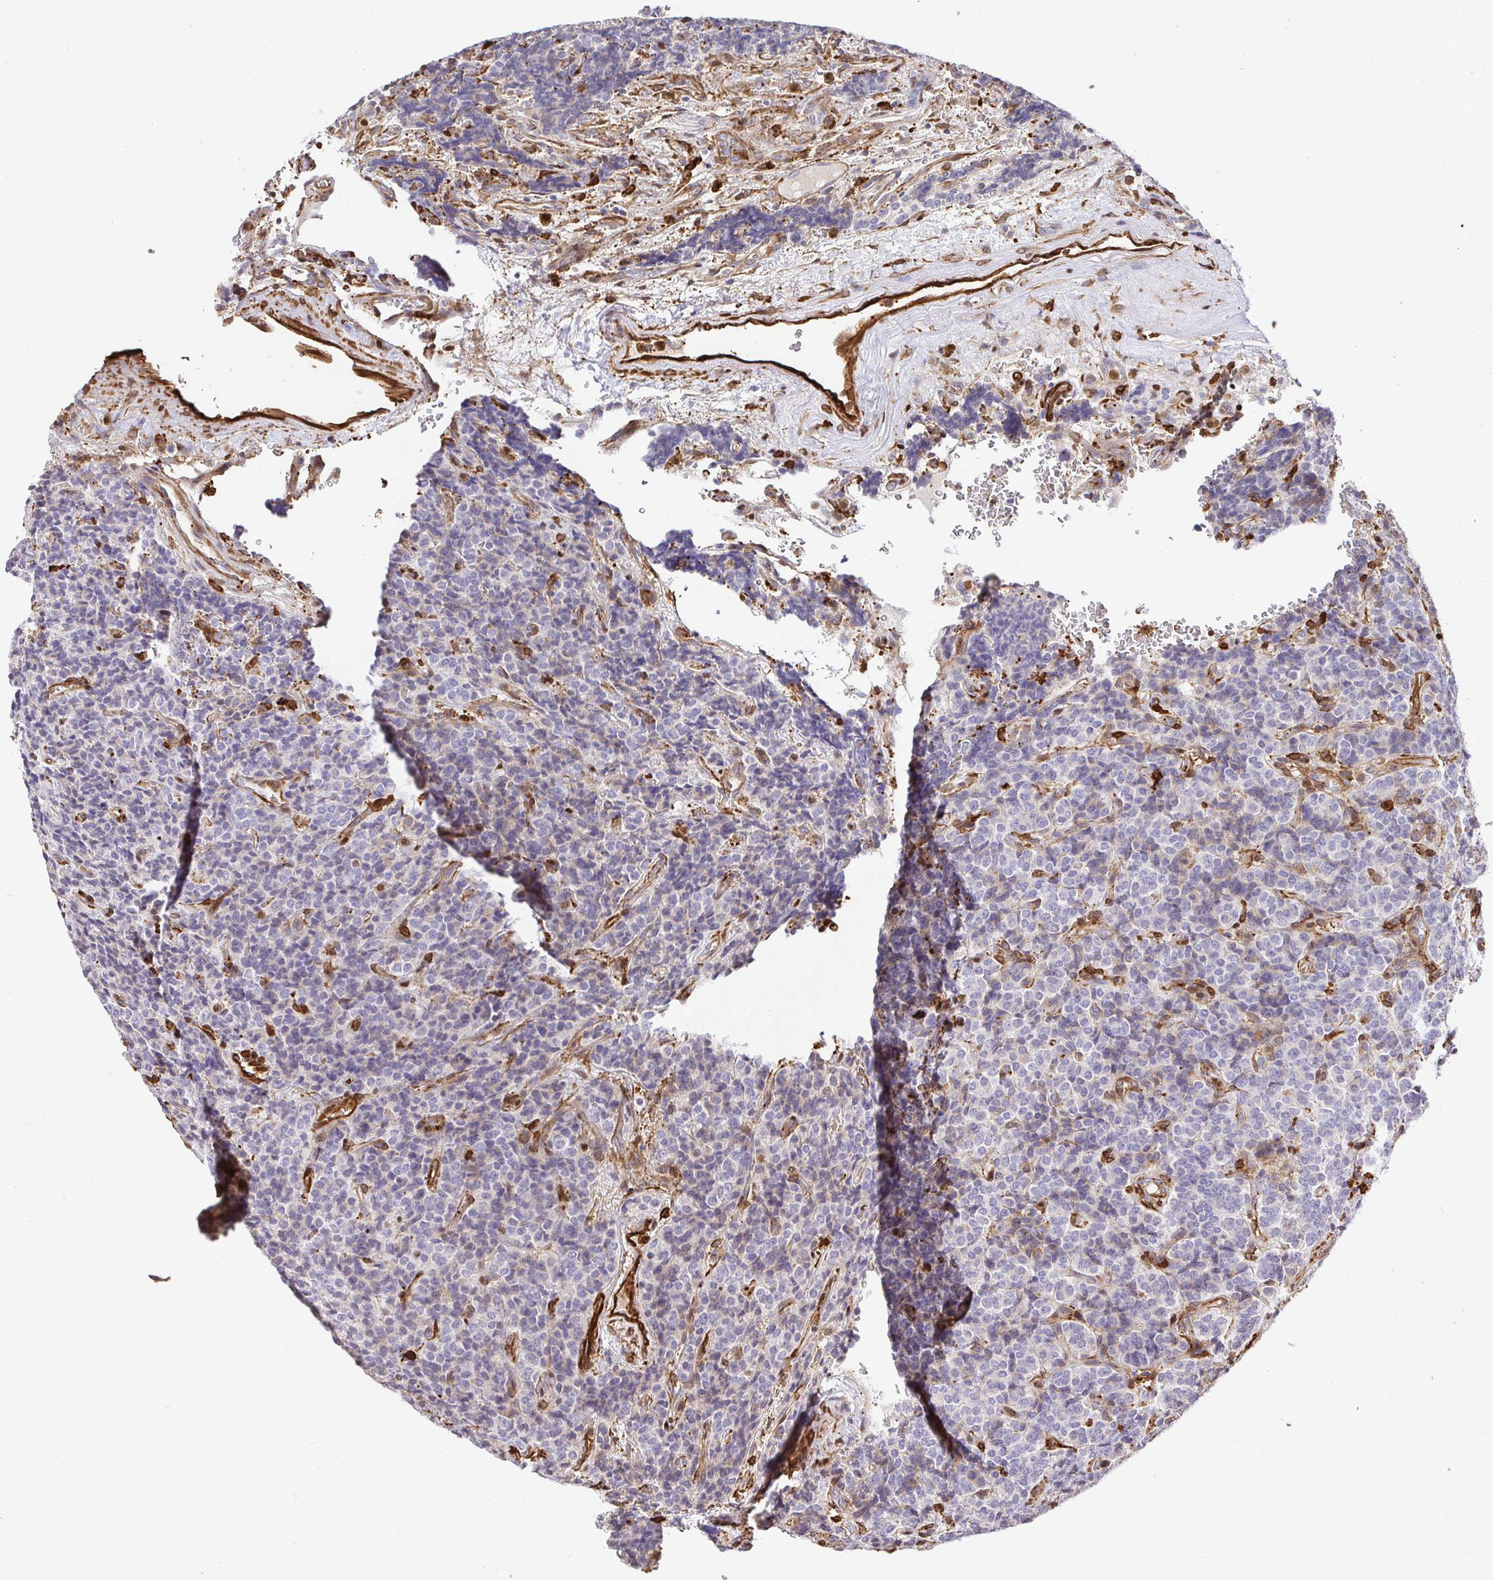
{"staining": {"intensity": "negative", "quantity": "none", "location": "none"}, "tissue": "carcinoid", "cell_type": "Tumor cells", "image_type": "cancer", "snomed": [{"axis": "morphology", "description": "Carcinoid, malignant, NOS"}, {"axis": "topography", "description": "Pancreas"}], "caption": "An IHC histopathology image of carcinoid is shown. There is no staining in tumor cells of carcinoid.", "gene": "GSN", "patient": {"sex": "male", "age": 36}}